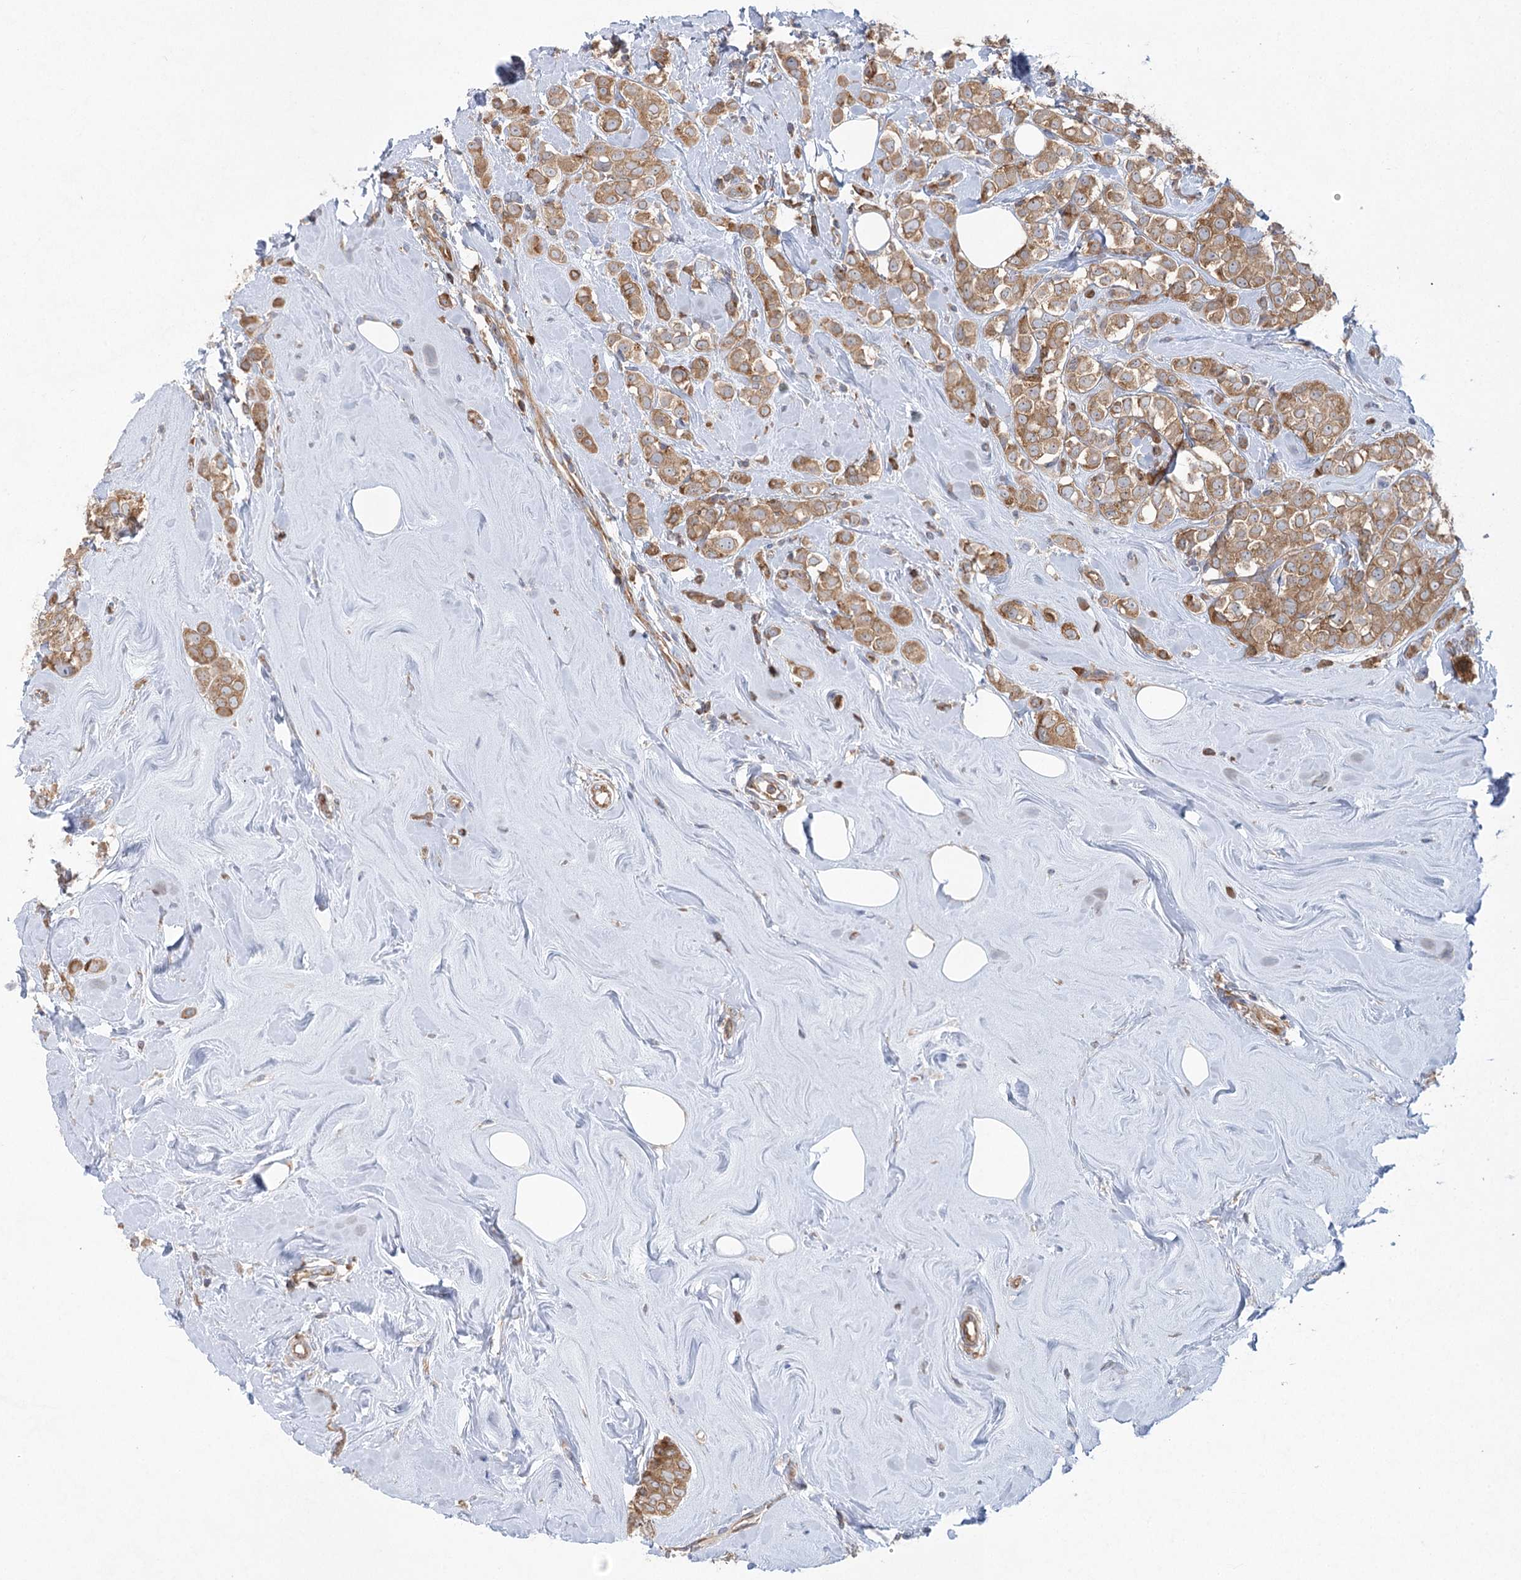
{"staining": {"intensity": "moderate", "quantity": ">75%", "location": "cytoplasmic/membranous"}, "tissue": "breast cancer", "cell_type": "Tumor cells", "image_type": "cancer", "snomed": [{"axis": "morphology", "description": "Lobular carcinoma"}, {"axis": "topography", "description": "Breast"}], "caption": "An IHC micrograph of tumor tissue is shown. Protein staining in brown shows moderate cytoplasmic/membranous positivity in breast cancer within tumor cells.", "gene": "EIF3A", "patient": {"sex": "female", "age": 47}}